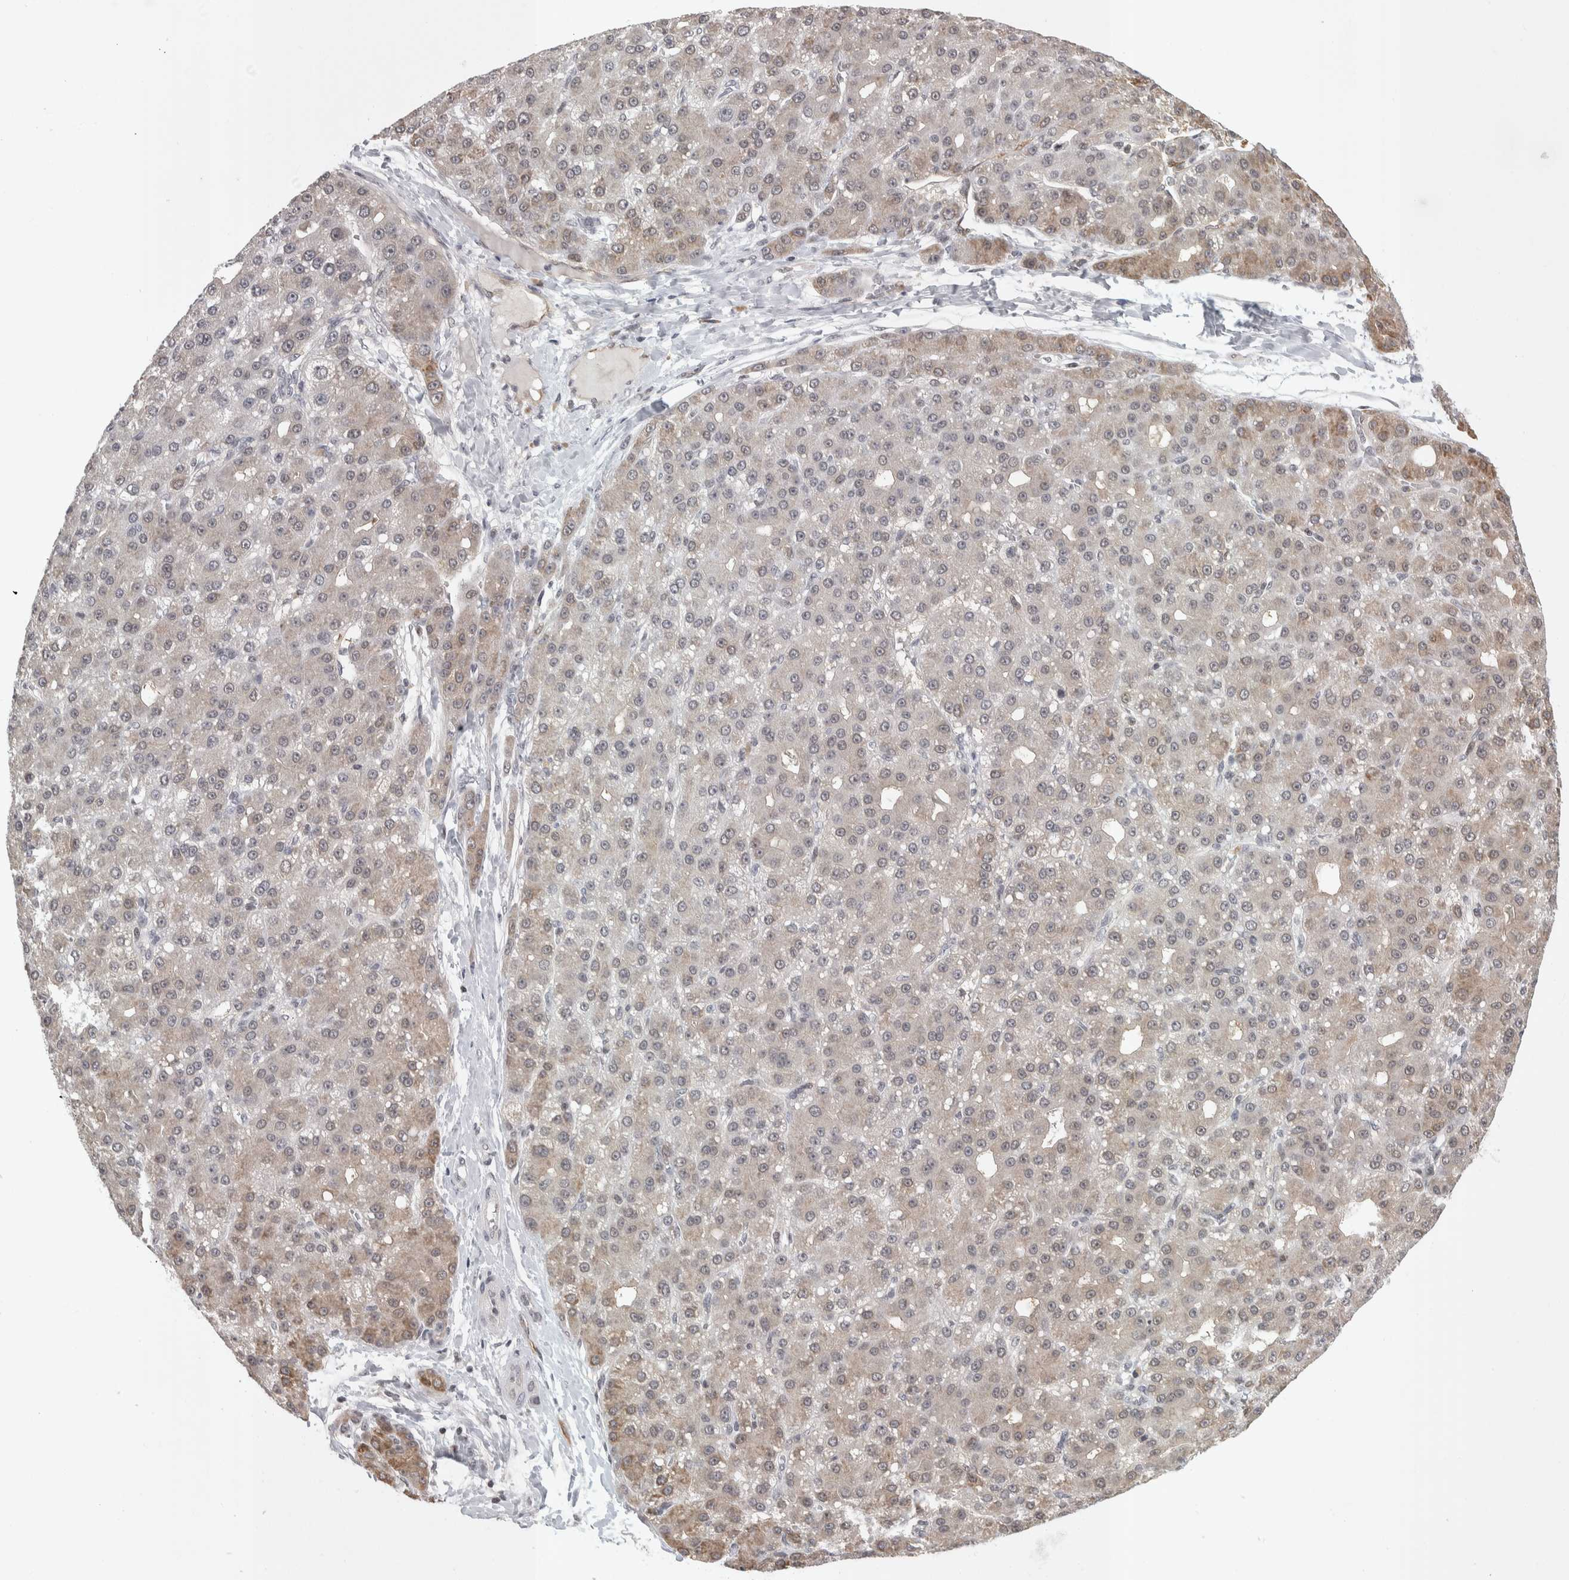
{"staining": {"intensity": "weak", "quantity": "25%-75%", "location": "cytoplasmic/membranous"}, "tissue": "liver cancer", "cell_type": "Tumor cells", "image_type": "cancer", "snomed": [{"axis": "morphology", "description": "Carcinoma, Hepatocellular, NOS"}, {"axis": "topography", "description": "Liver"}], "caption": "Human hepatocellular carcinoma (liver) stained with a brown dye demonstrates weak cytoplasmic/membranous positive staining in approximately 25%-75% of tumor cells.", "gene": "ZSCAN21", "patient": {"sex": "male", "age": 67}}